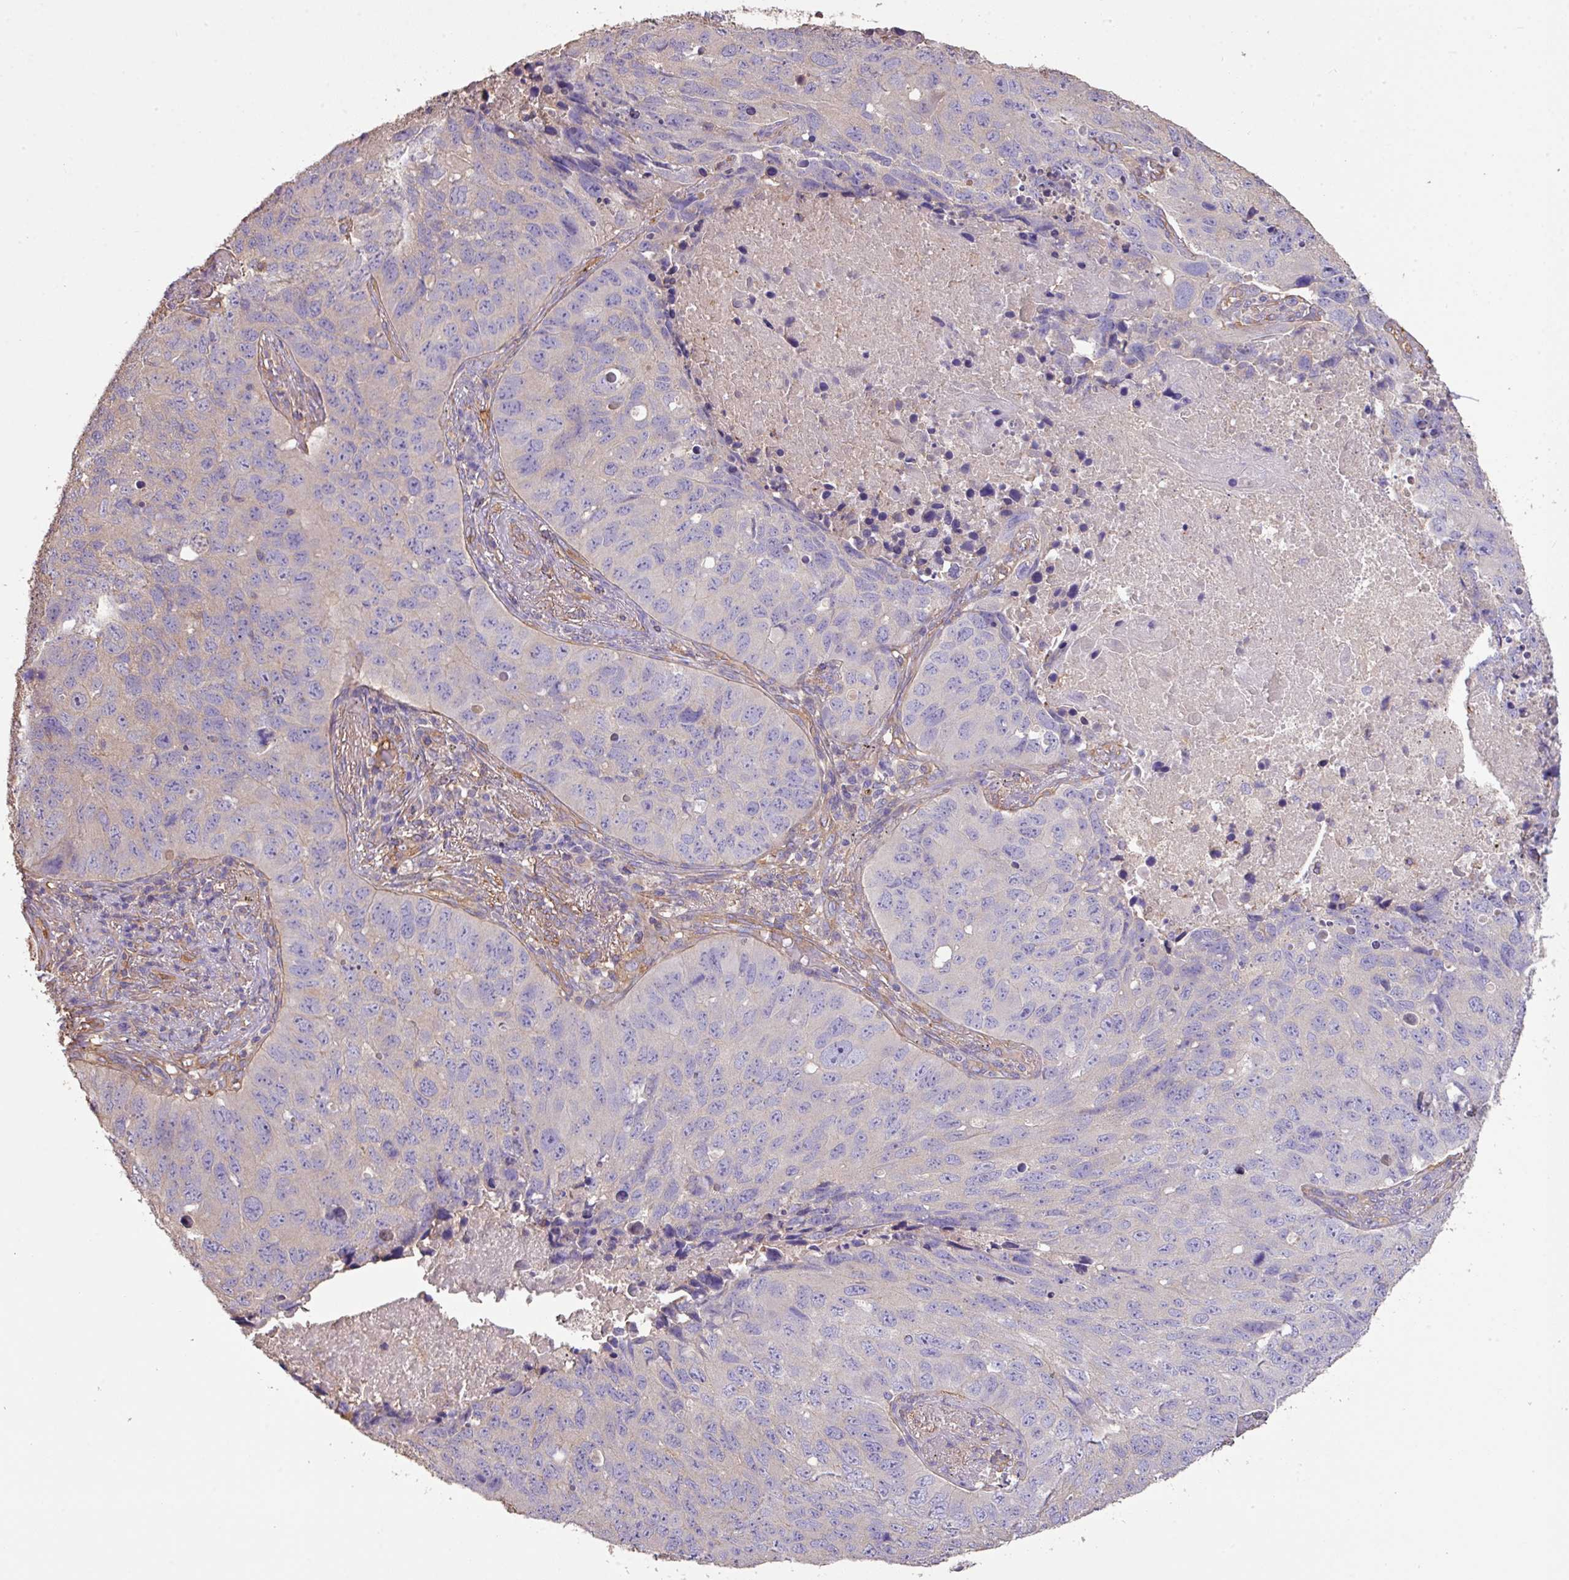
{"staining": {"intensity": "negative", "quantity": "none", "location": "none"}, "tissue": "lung cancer", "cell_type": "Tumor cells", "image_type": "cancer", "snomed": [{"axis": "morphology", "description": "Squamous cell carcinoma, NOS"}, {"axis": "topography", "description": "Lung"}], "caption": "A photomicrograph of squamous cell carcinoma (lung) stained for a protein shows no brown staining in tumor cells. Brightfield microscopy of immunohistochemistry (IHC) stained with DAB (brown) and hematoxylin (blue), captured at high magnification.", "gene": "CALML4", "patient": {"sex": "male", "age": 60}}